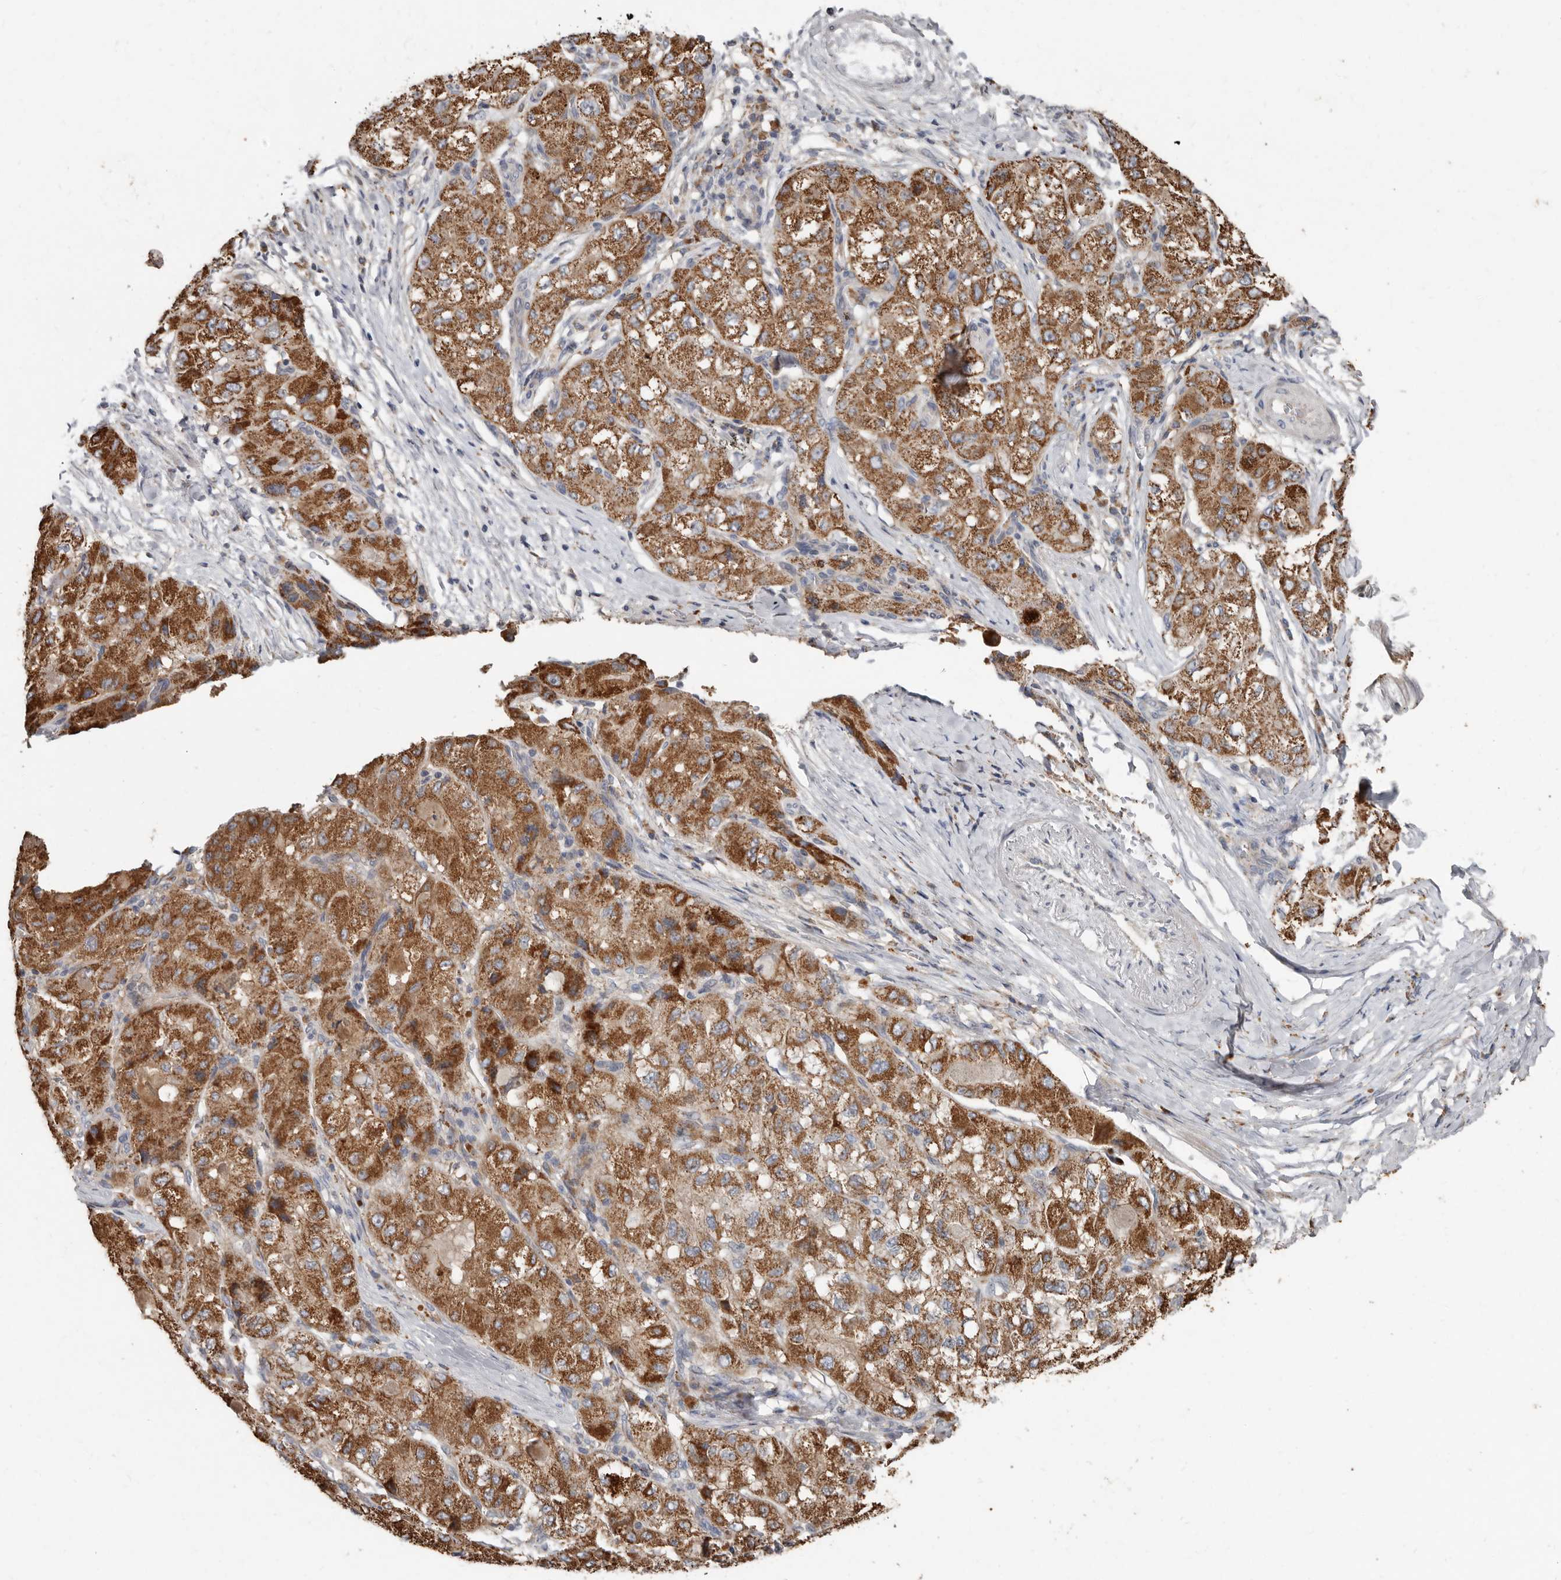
{"staining": {"intensity": "strong", "quantity": ">75%", "location": "cytoplasmic/membranous"}, "tissue": "liver cancer", "cell_type": "Tumor cells", "image_type": "cancer", "snomed": [{"axis": "morphology", "description": "Carcinoma, Hepatocellular, NOS"}, {"axis": "topography", "description": "Liver"}], "caption": "Tumor cells show strong cytoplasmic/membranous staining in about >75% of cells in liver hepatocellular carcinoma.", "gene": "KIF26B", "patient": {"sex": "male", "age": 80}}